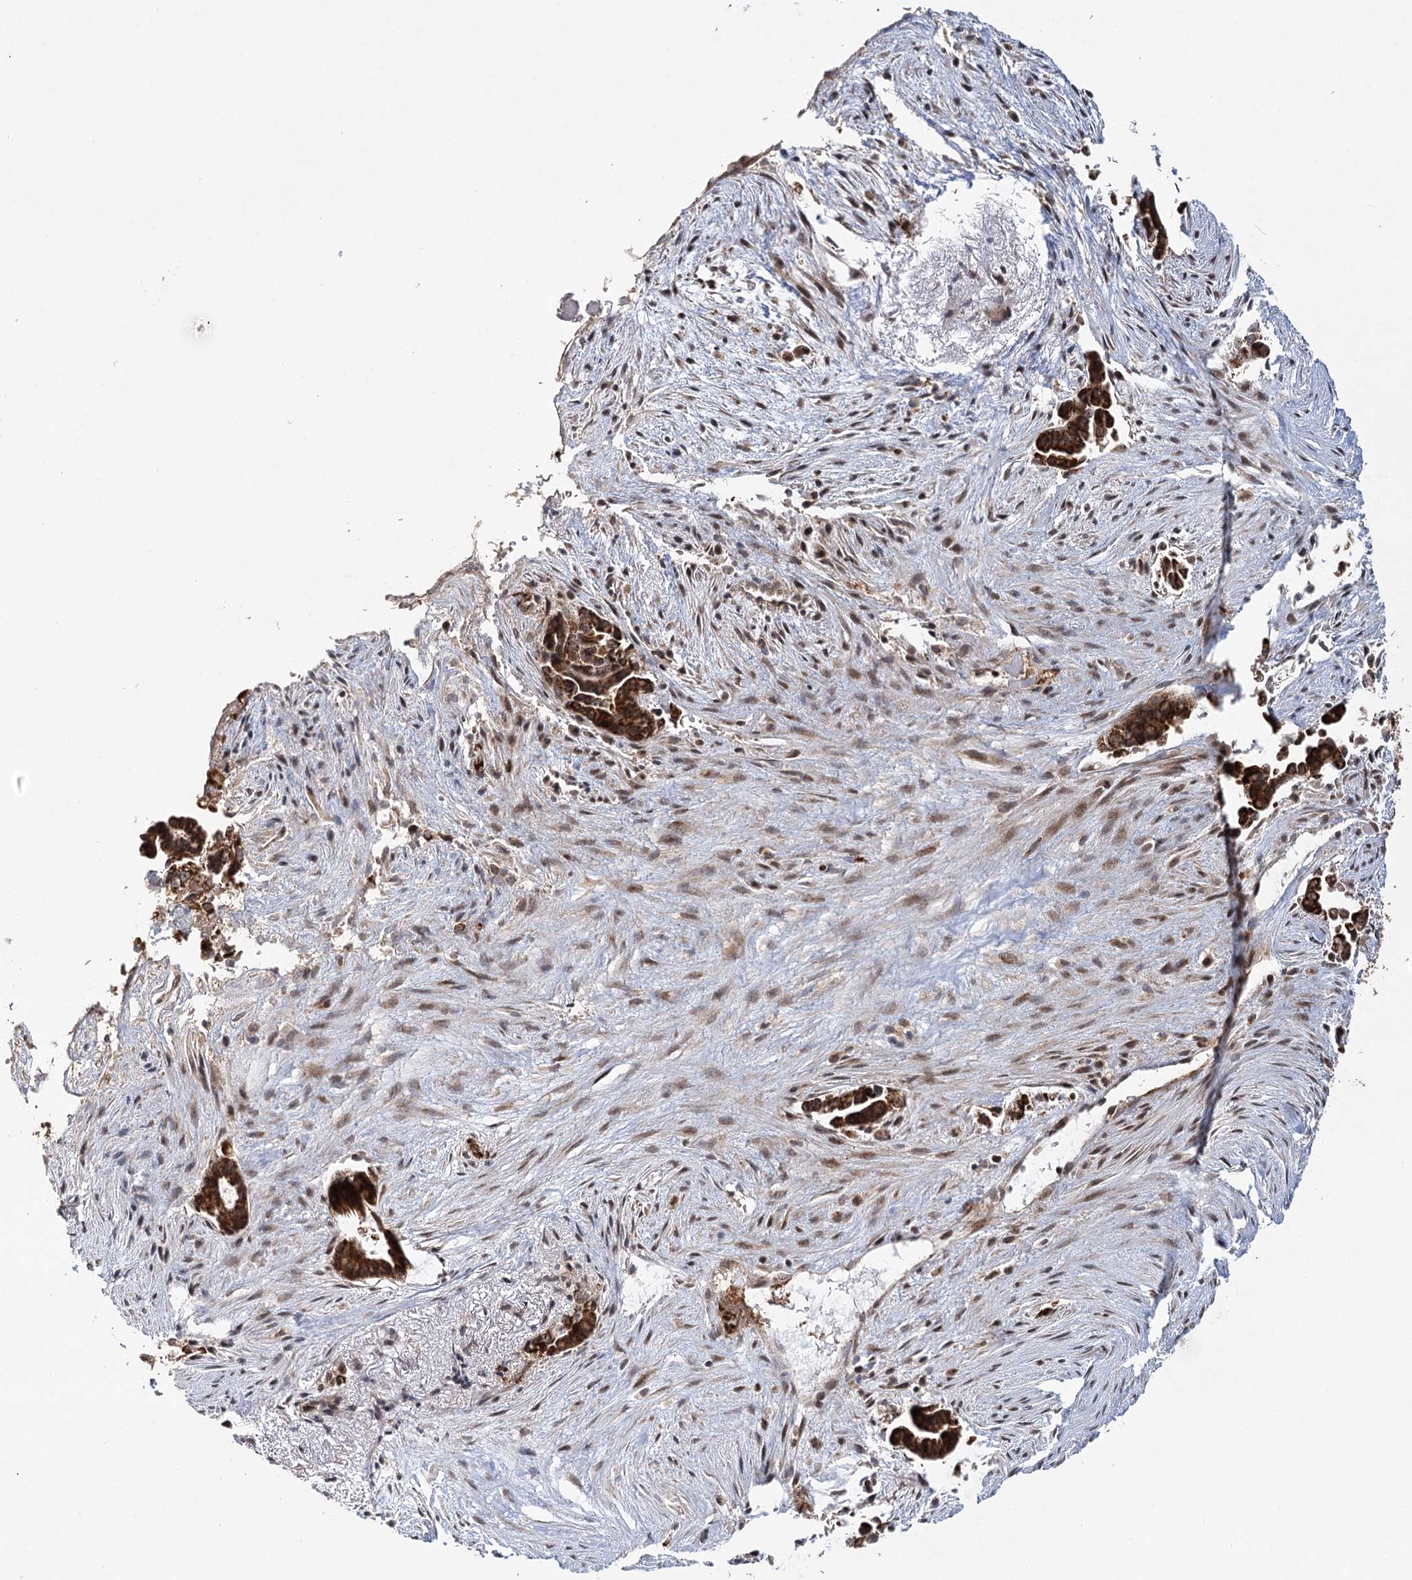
{"staining": {"intensity": "strong", "quantity": ">75%", "location": "cytoplasmic/membranous"}, "tissue": "liver cancer", "cell_type": "Tumor cells", "image_type": "cancer", "snomed": [{"axis": "morphology", "description": "Cholangiocarcinoma"}, {"axis": "topography", "description": "Liver"}], "caption": "DAB (3,3'-diaminobenzidine) immunohistochemical staining of human liver cholangiocarcinoma exhibits strong cytoplasmic/membranous protein positivity in approximately >75% of tumor cells. (DAB (3,3'-diaminobenzidine) IHC with brightfield microscopy, high magnification).", "gene": "ZNRF3", "patient": {"sex": "female", "age": 55}}